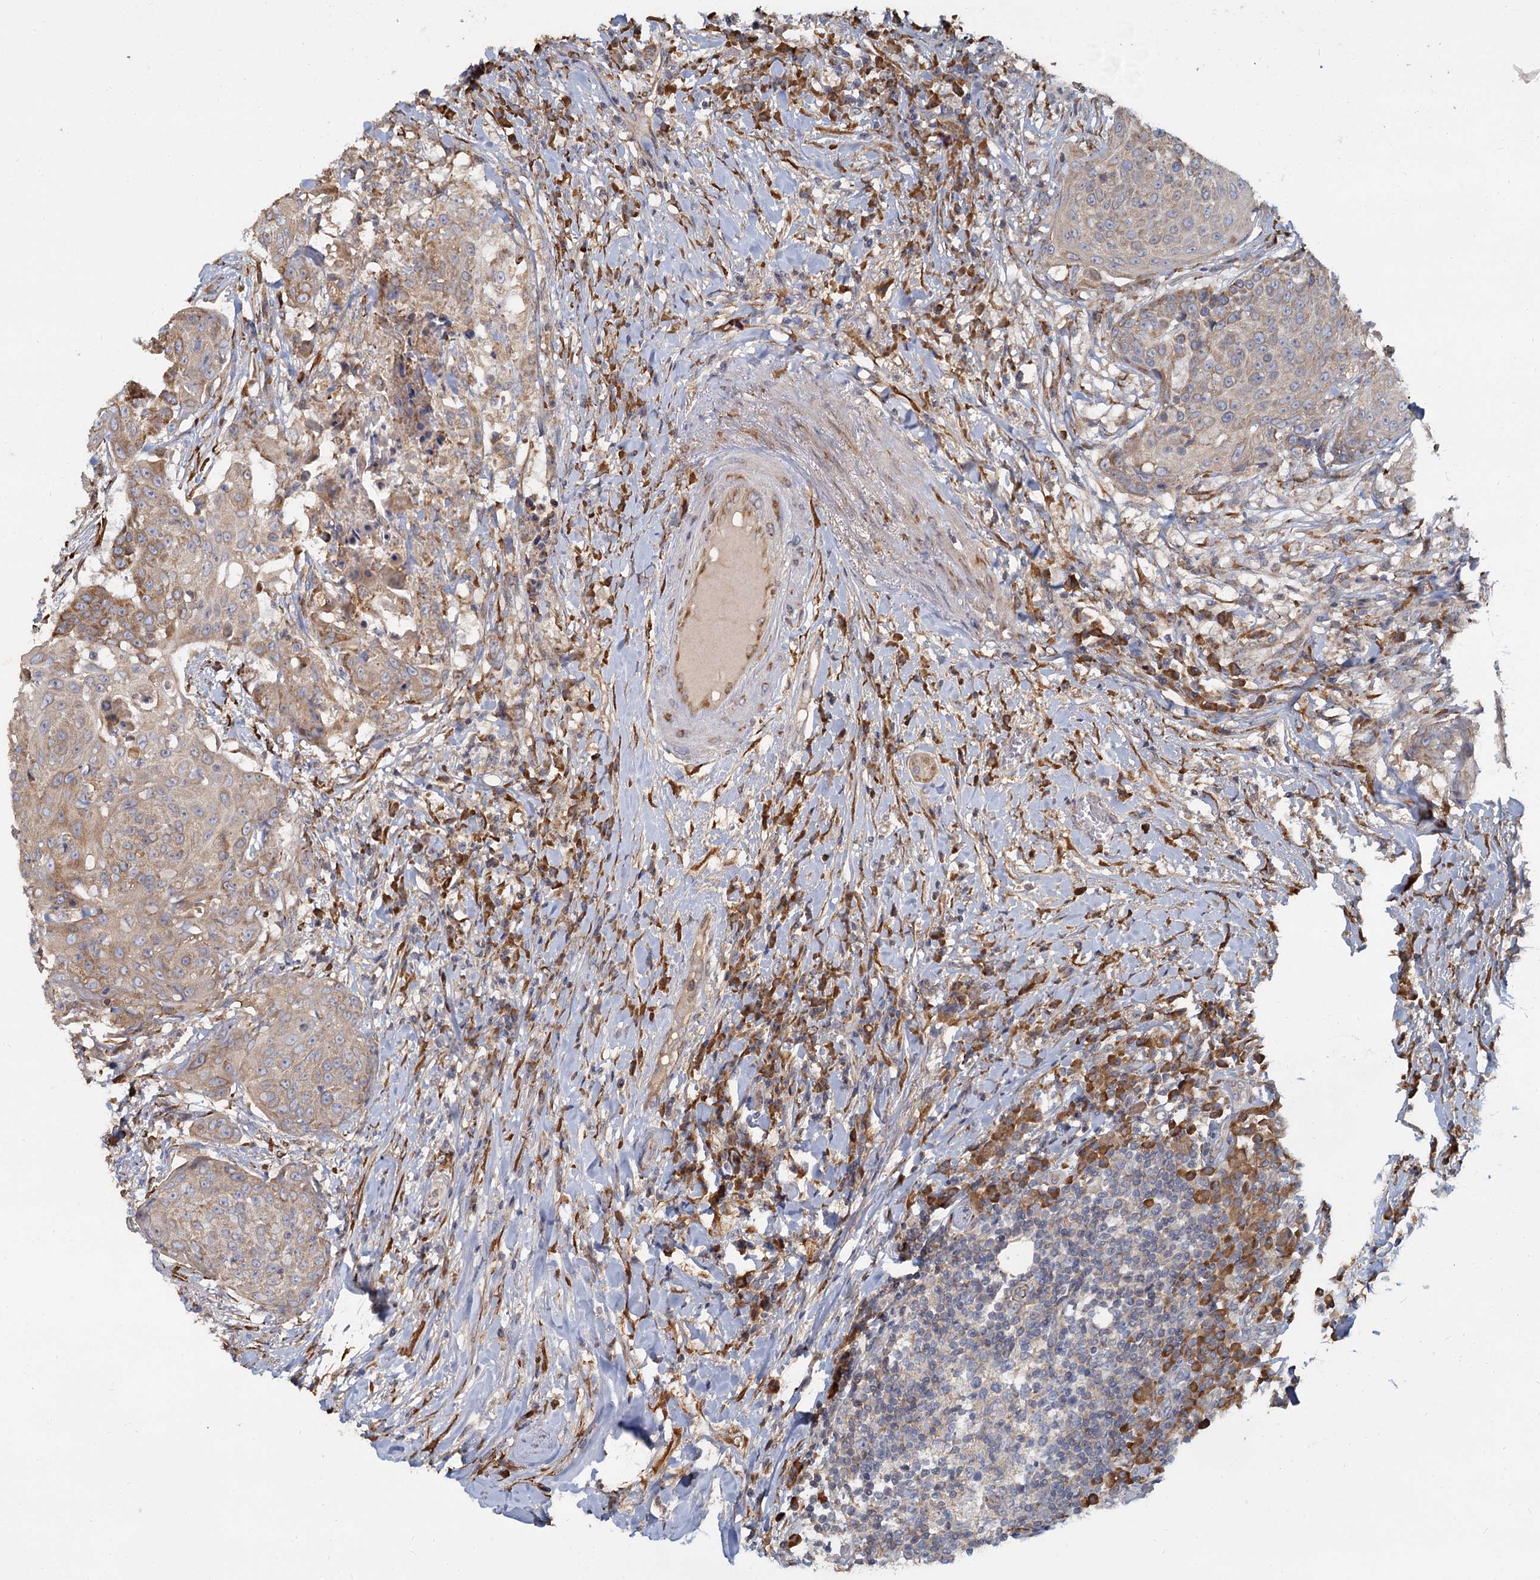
{"staining": {"intensity": "weak", "quantity": ">75%", "location": "cytoplasmic/membranous"}, "tissue": "urothelial cancer", "cell_type": "Tumor cells", "image_type": "cancer", "snomed": [{"axis": "morphology", "description": "Urothelial carcinoma, High grade"}, {"axis": "topography", "description": "Urinary bladder"}], "caption": "Immunohistochemistry staining of urothelial carcinoma (high-grade), which displays low levels of weak cytoplasmic/membranous expression in about >75% of tumor cells indicating weak cytoplasmic/membranous protein positivity. The staining was performed using DAB (3,3'-diaminobenzidine) (brown) for protein detection and nuclei were counterstained in hematoxylin (blue).", "gene": "LRRC51", "patient": {"sex": "female", "age": 63}}